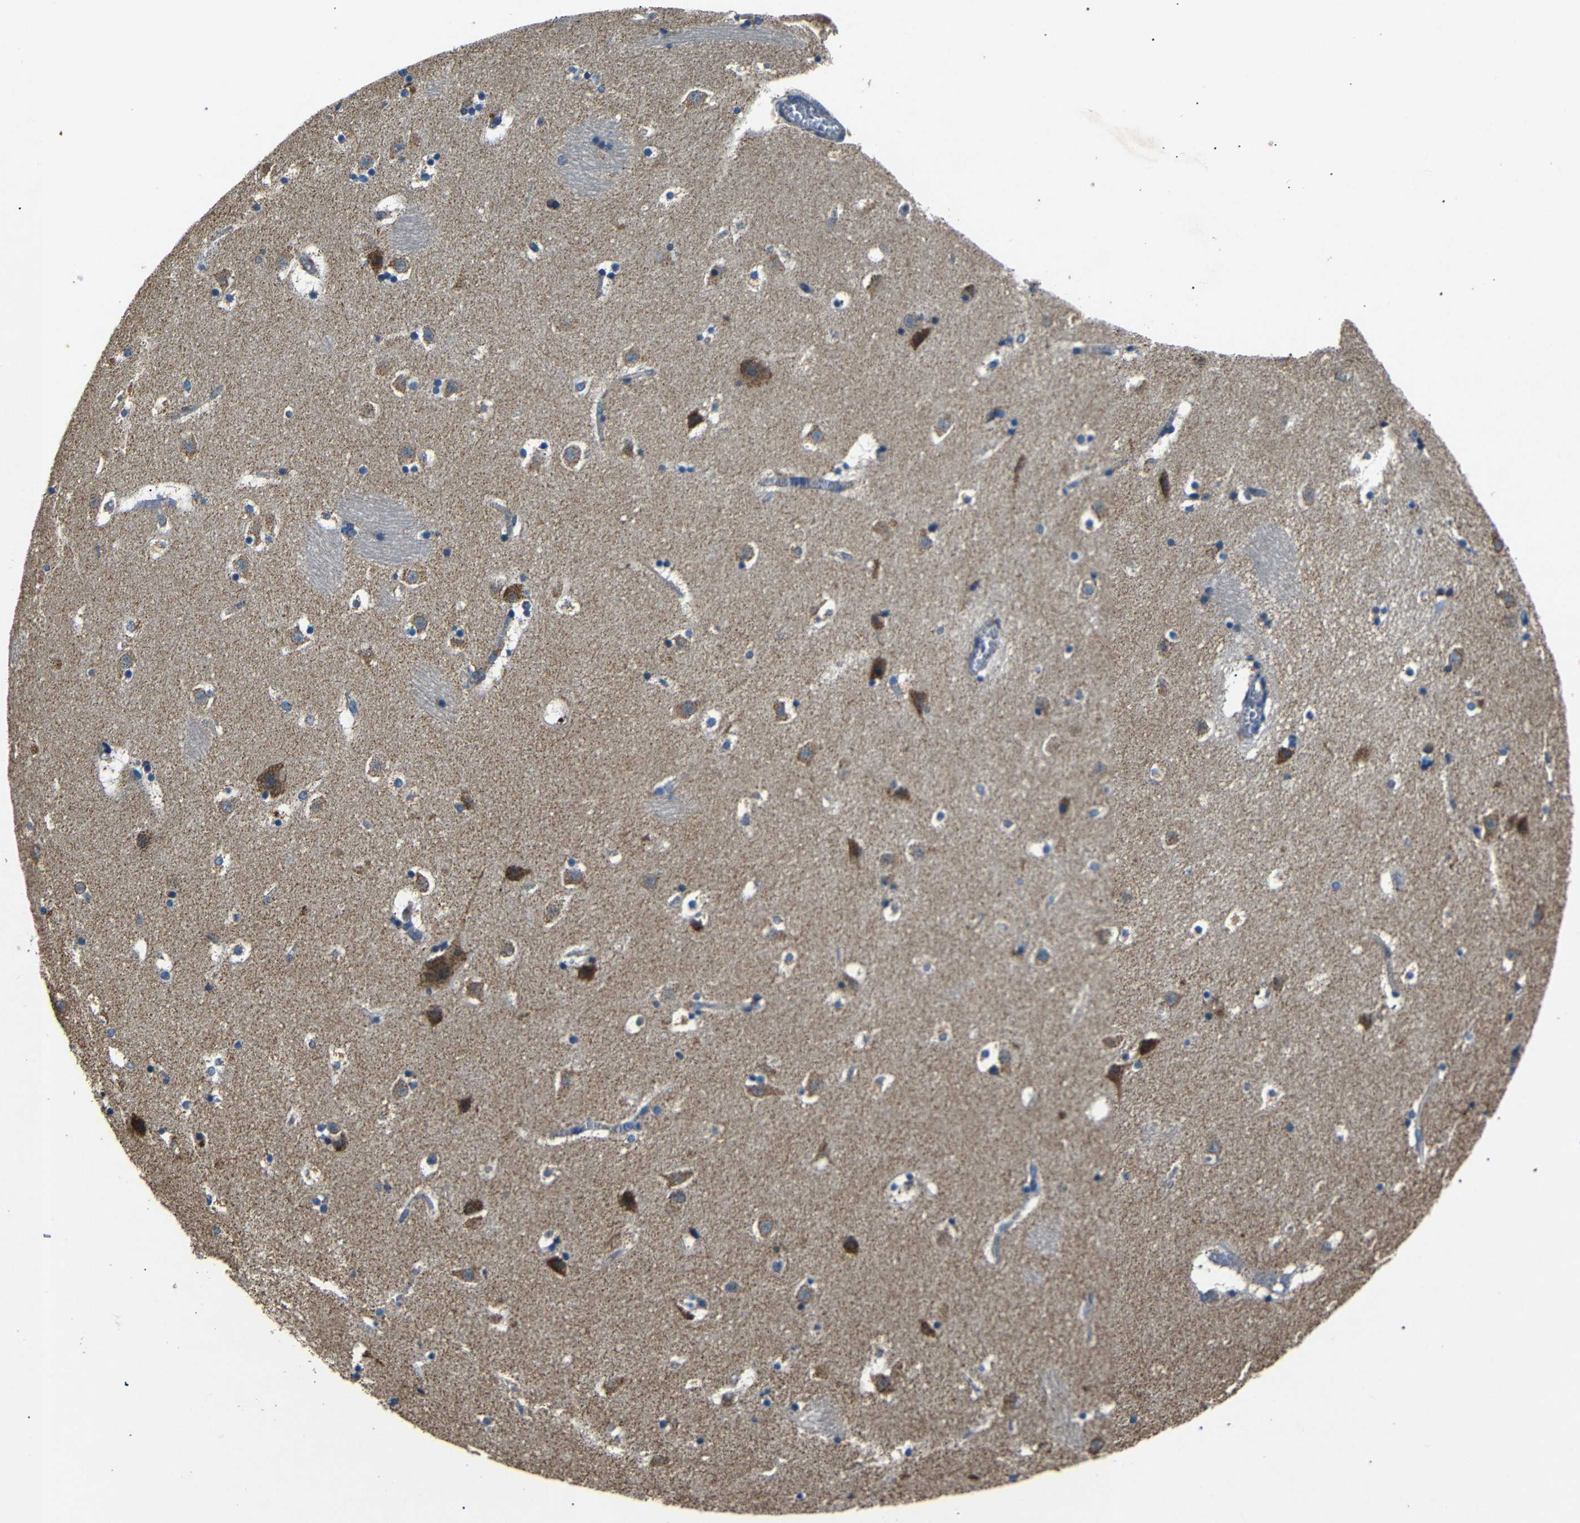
{"staining": {"intensity": "moderate", "quantity": "25%-75%", "location": "cytoplasmic/membranous"}, "tissue": "caudate", "cell_type": "Glial cells", "image_type": "normal", "snomed": [{"axis": "morphology", "description": "Normal tissue, NOS"}, {"axis": "topography", "description": "Lateral ventricle wall"}], "caption": "This image demonstrates IHC staining of unremarkable caudate, with medium moderate cytoplasmic/membranous expression in approximately 25%-75% of glial cells.", "gene": "NETO2", "patient": {"sex": "male", "age": 45}}